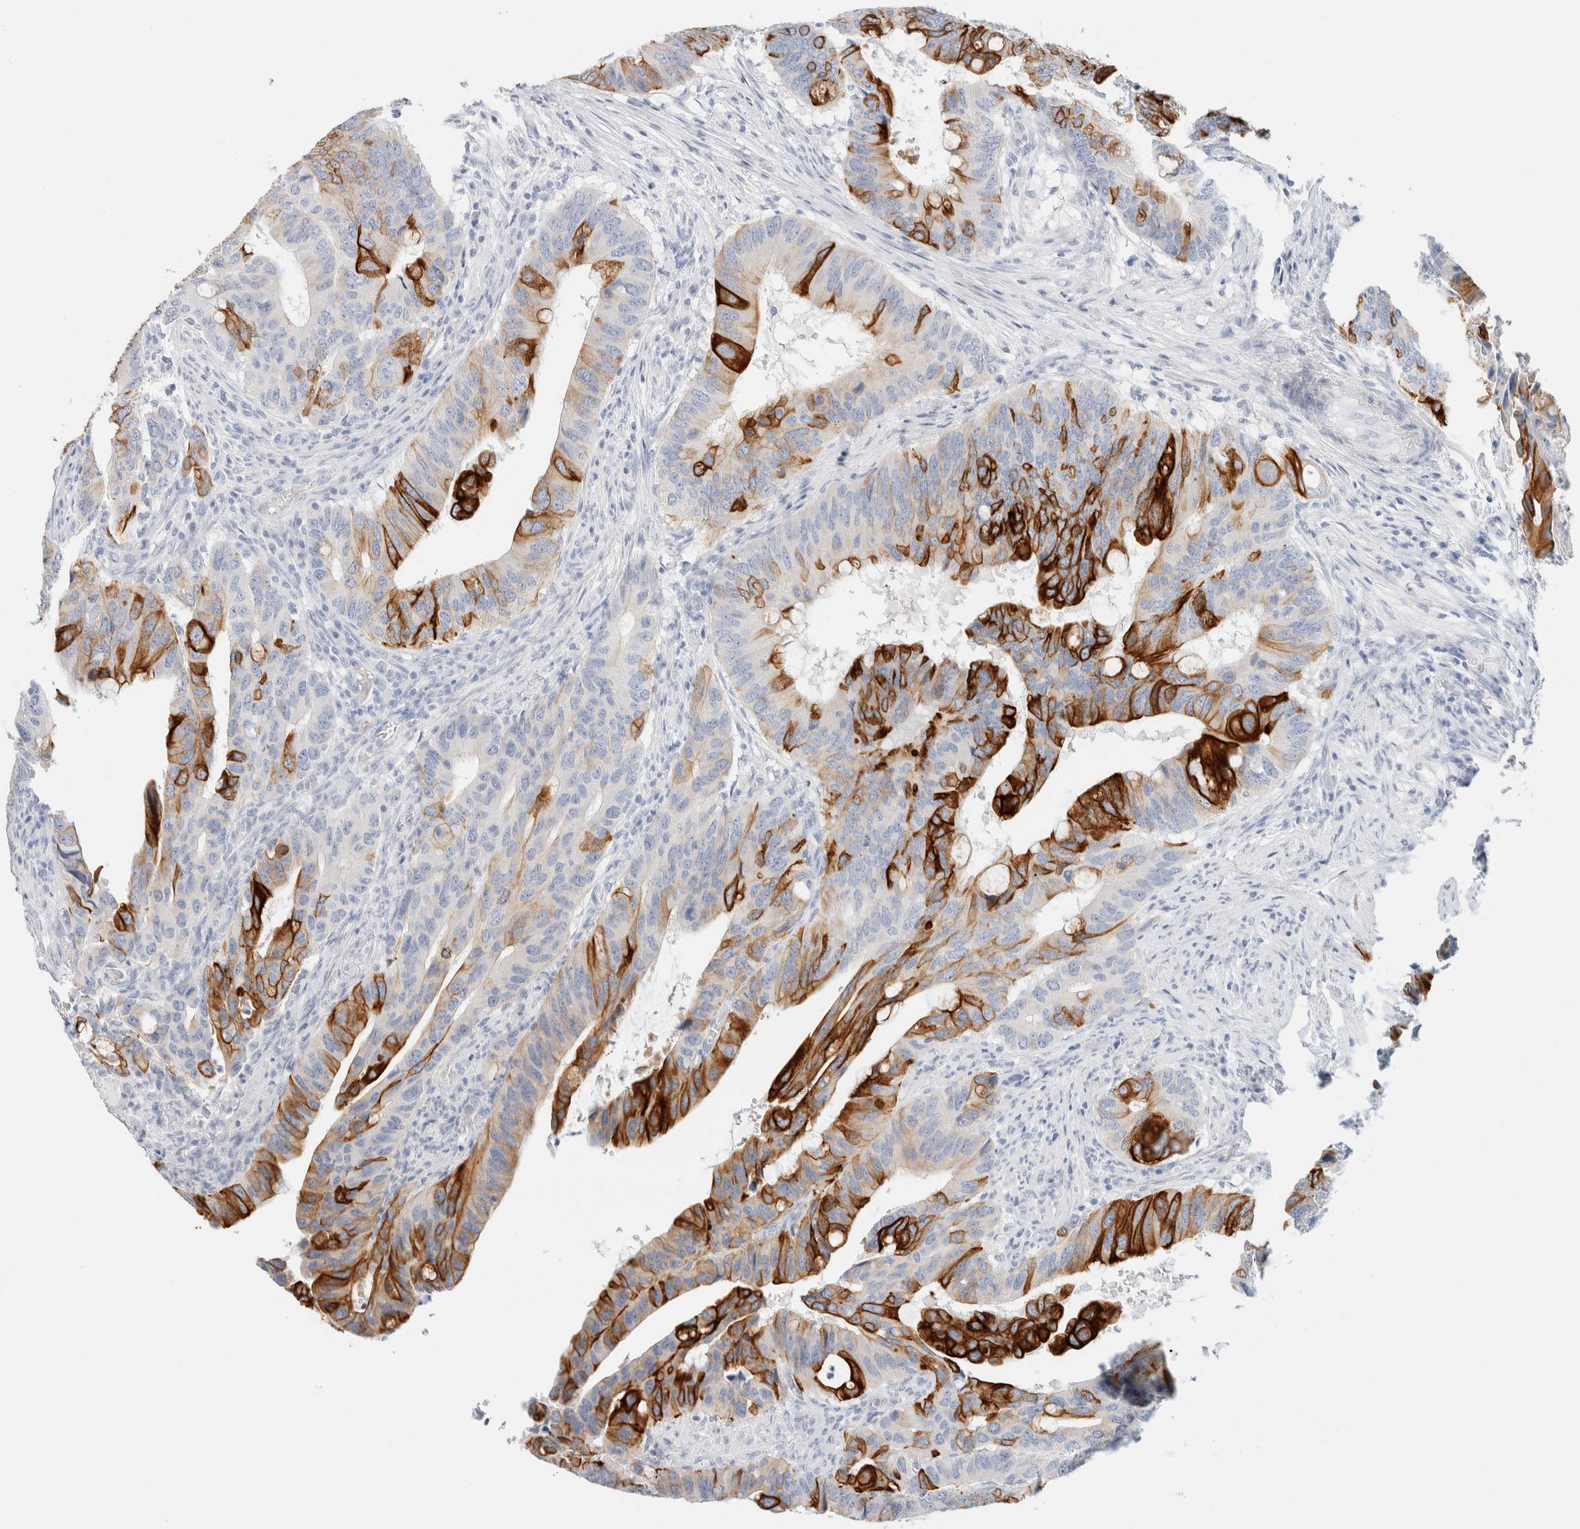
{"staining": {"intensity": "strong", "quantity": "25%-75%", "location": "cytoplasmic/membranous"}, "tissue": "colorectal cancer", "cell_type": "Tumor cells", "image_type": "cancer", "snomed": [{"axis": "morphology", "description": "Adenocarcinoma, NOS"}, {"axis": "topography", "description": "Colon"}], "caption": "This is a photomicrograph of IHC staining of colorectal adenocarcinoma, which shows strong staining in the cytoplasmic/membranous of tumor cells.", "gene": "KRT20", "patient": {"sex": "male", "age": 71}}